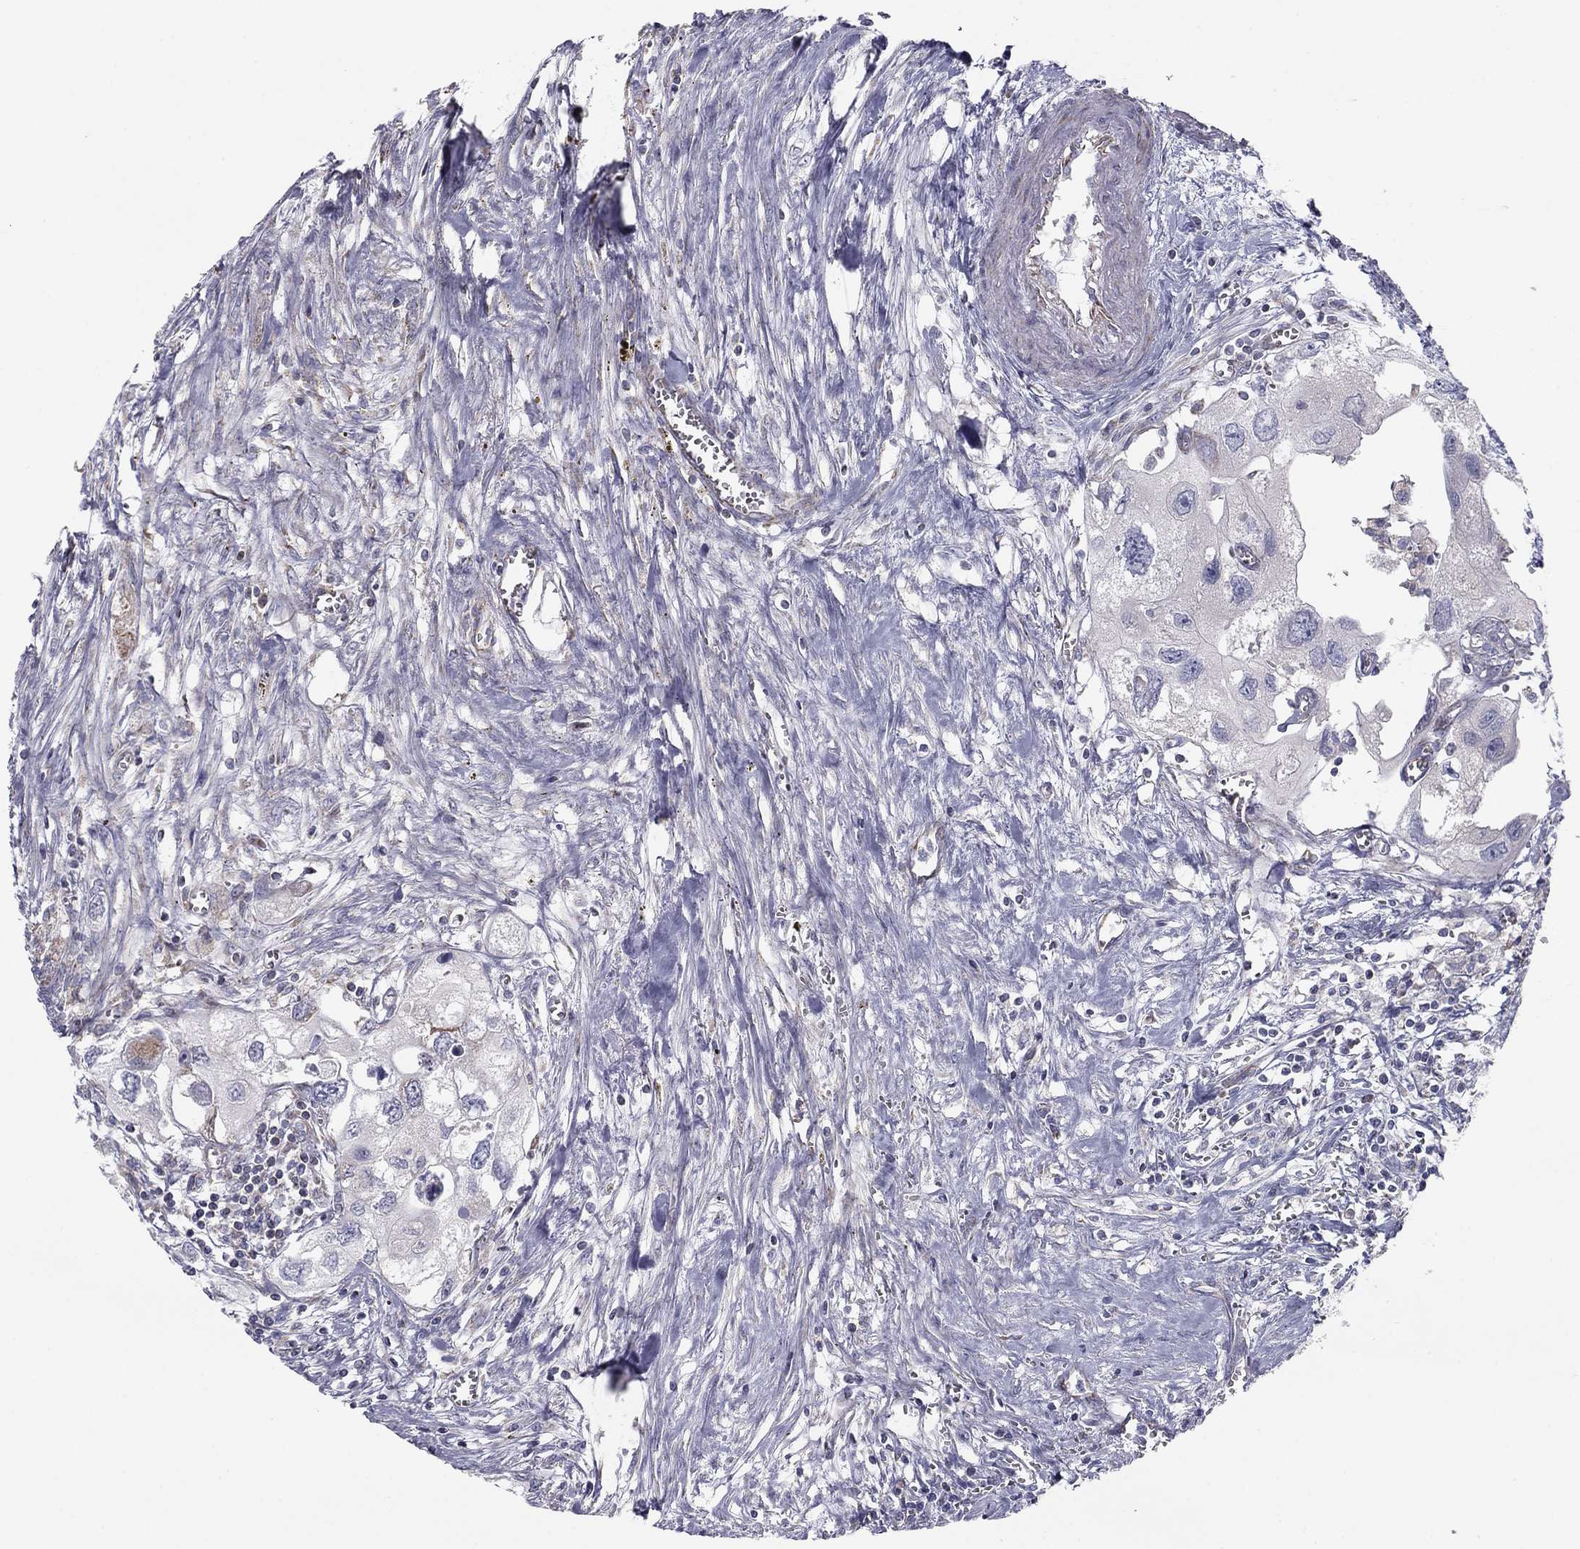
{"staining": {"intensity": "negative", "quantity": "none", "location": "none"}, "tissue": "urothelial cancer", "cell_type": "Tumor cells", "image_type": "cancer", "snomed": [{"axis": "morphology", "description": "Urothelial carcinoma, High grade"}, {"axis": "topography", "description": "Urinary bladder"}], "caption": "The micrograph exhibits no staining of tumor cells in high-grade urothelial carcinoma.", "gene": "NDUFV1", "patient": {"sex": "male", "age": 59}}